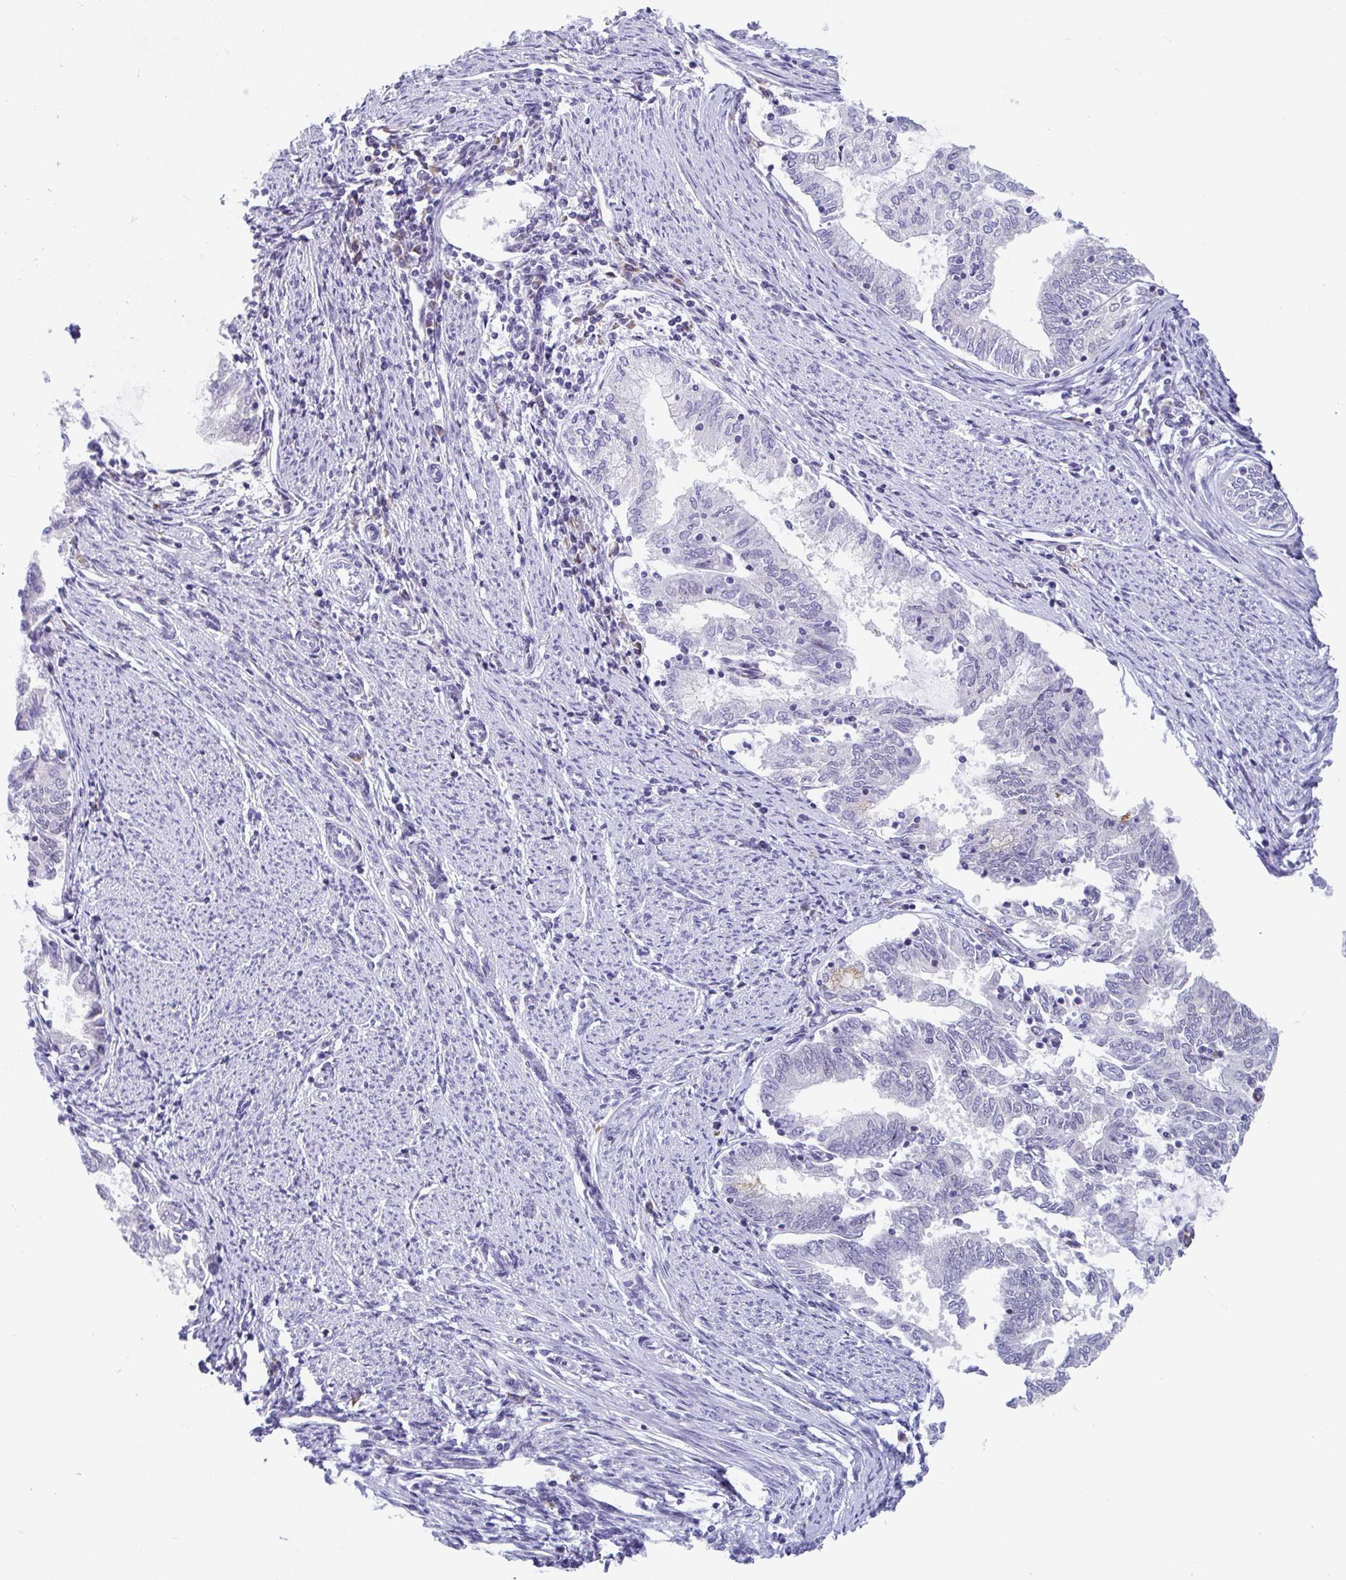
{"staining": {"intensity": "negative", "quantity": "none", "location": "none"}, "tissue": "endometrial cancer", "cell_type": "Tumor cells", "image_type": "cancer", "snomed": [{"axis": "morphology", "description": "Adenocarcinoma, NOS"}, {"axis": "topography", "description": "Endometrium"}], "caption": "Immunohistochemical staining of human endometrial cancer (adenocarcinoma) exhibits no significant staining in tumor cells. The staining was performed using DAB to visualize the protein expression in brown, while the nuclei were stained in blue with hematoxylin (Magnification: 20x).", "gene": "WDR72", "patient": {"sex": "female", "age": 79}}